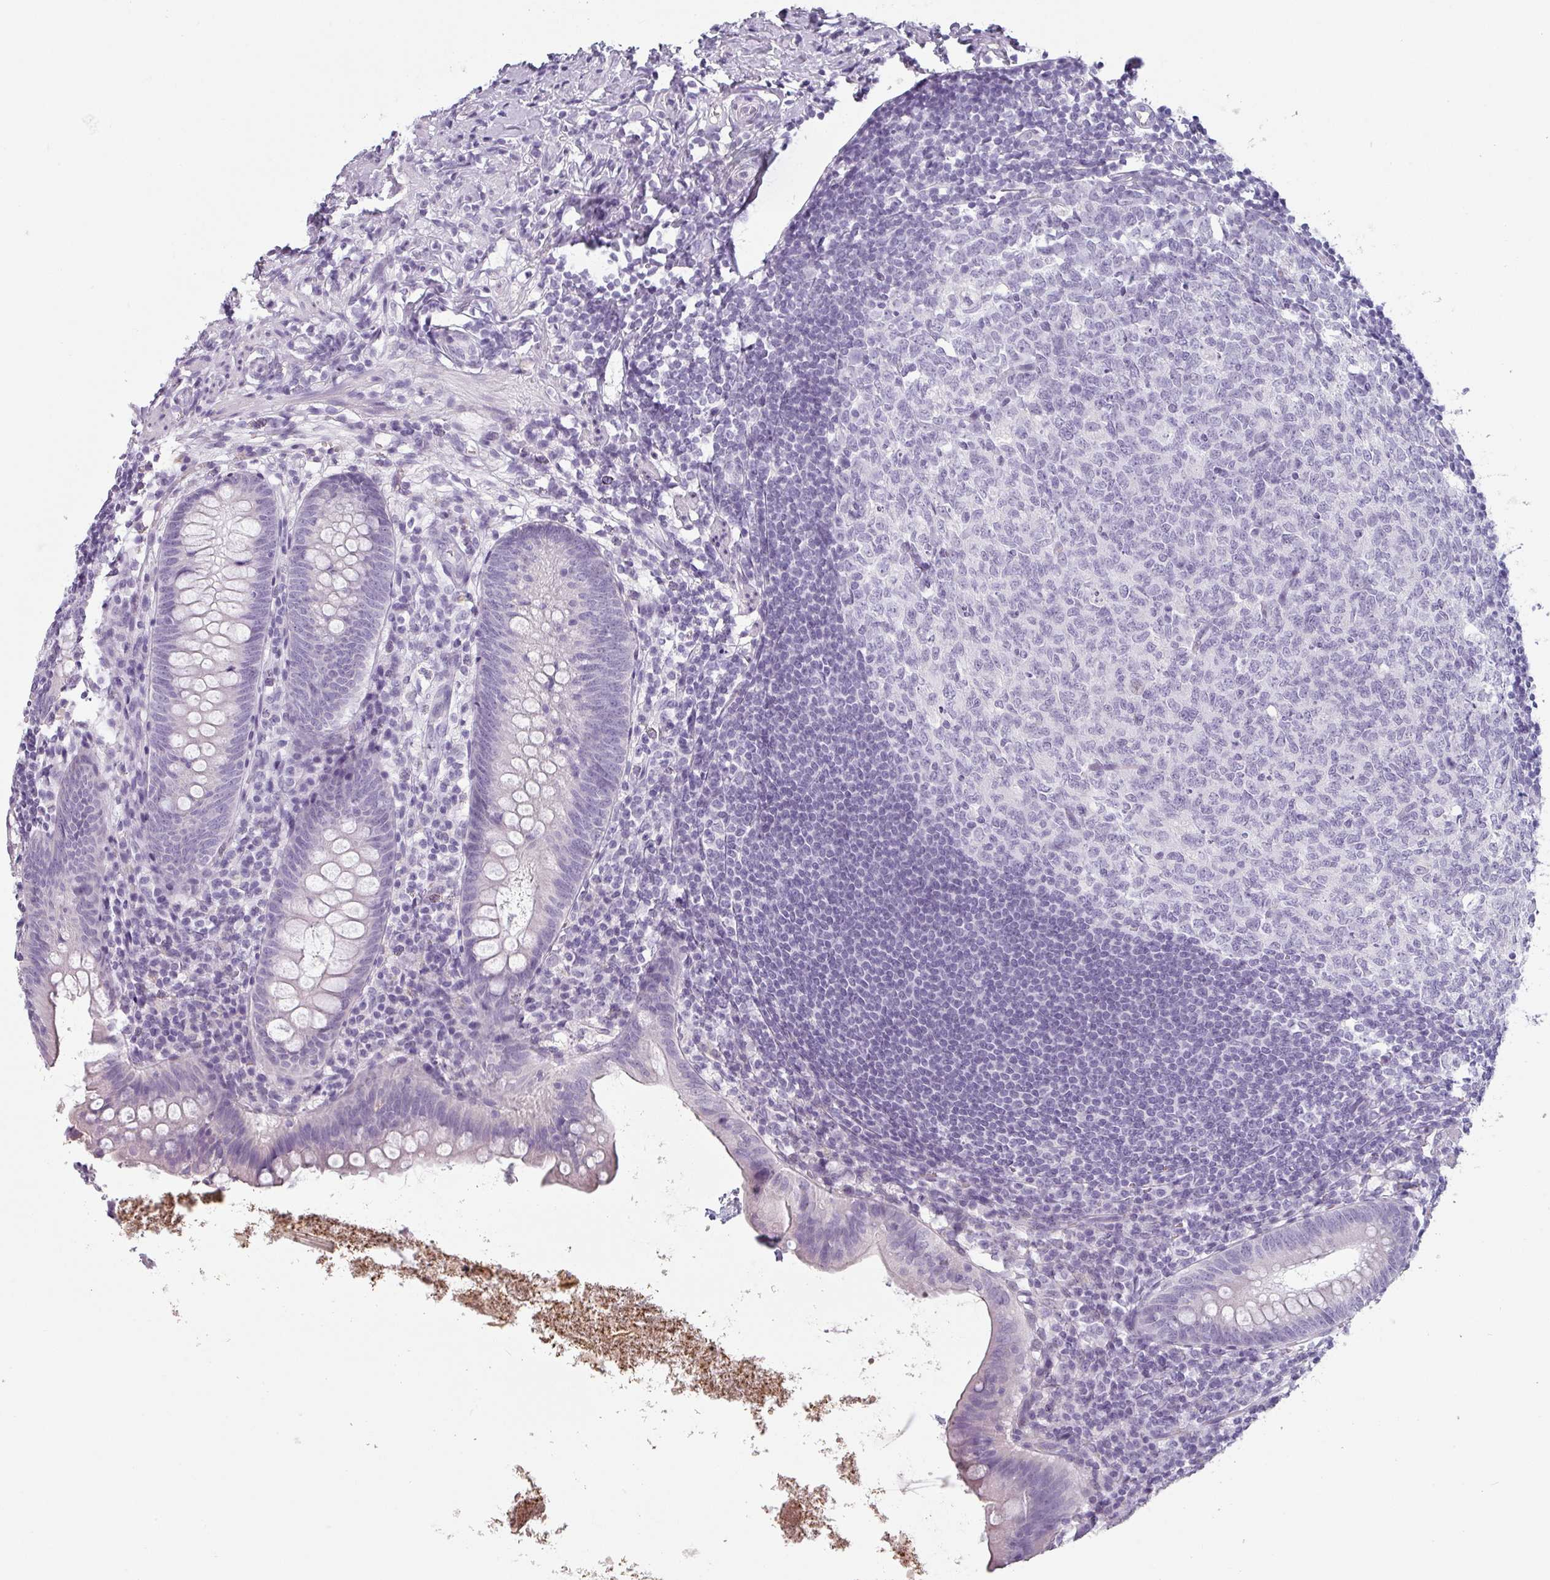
{"staining": {"intensity": "negative", "quantity": "none", "location": "none"}, "tissue": "appendix", "cell_type": "Glandular cells", "image_type": "normal", "snomed": [{"axis": "morphology", "description": "Normal tissue, NOS"}, {"axis": "topography", "description": "Appendix"}], "caption": "DAB immunohistochemical staining of normal human appendix shows no significant staining in glandular cells.", "gene": "SFTPA1", "patient": {"sex": "female", "age": 51}}